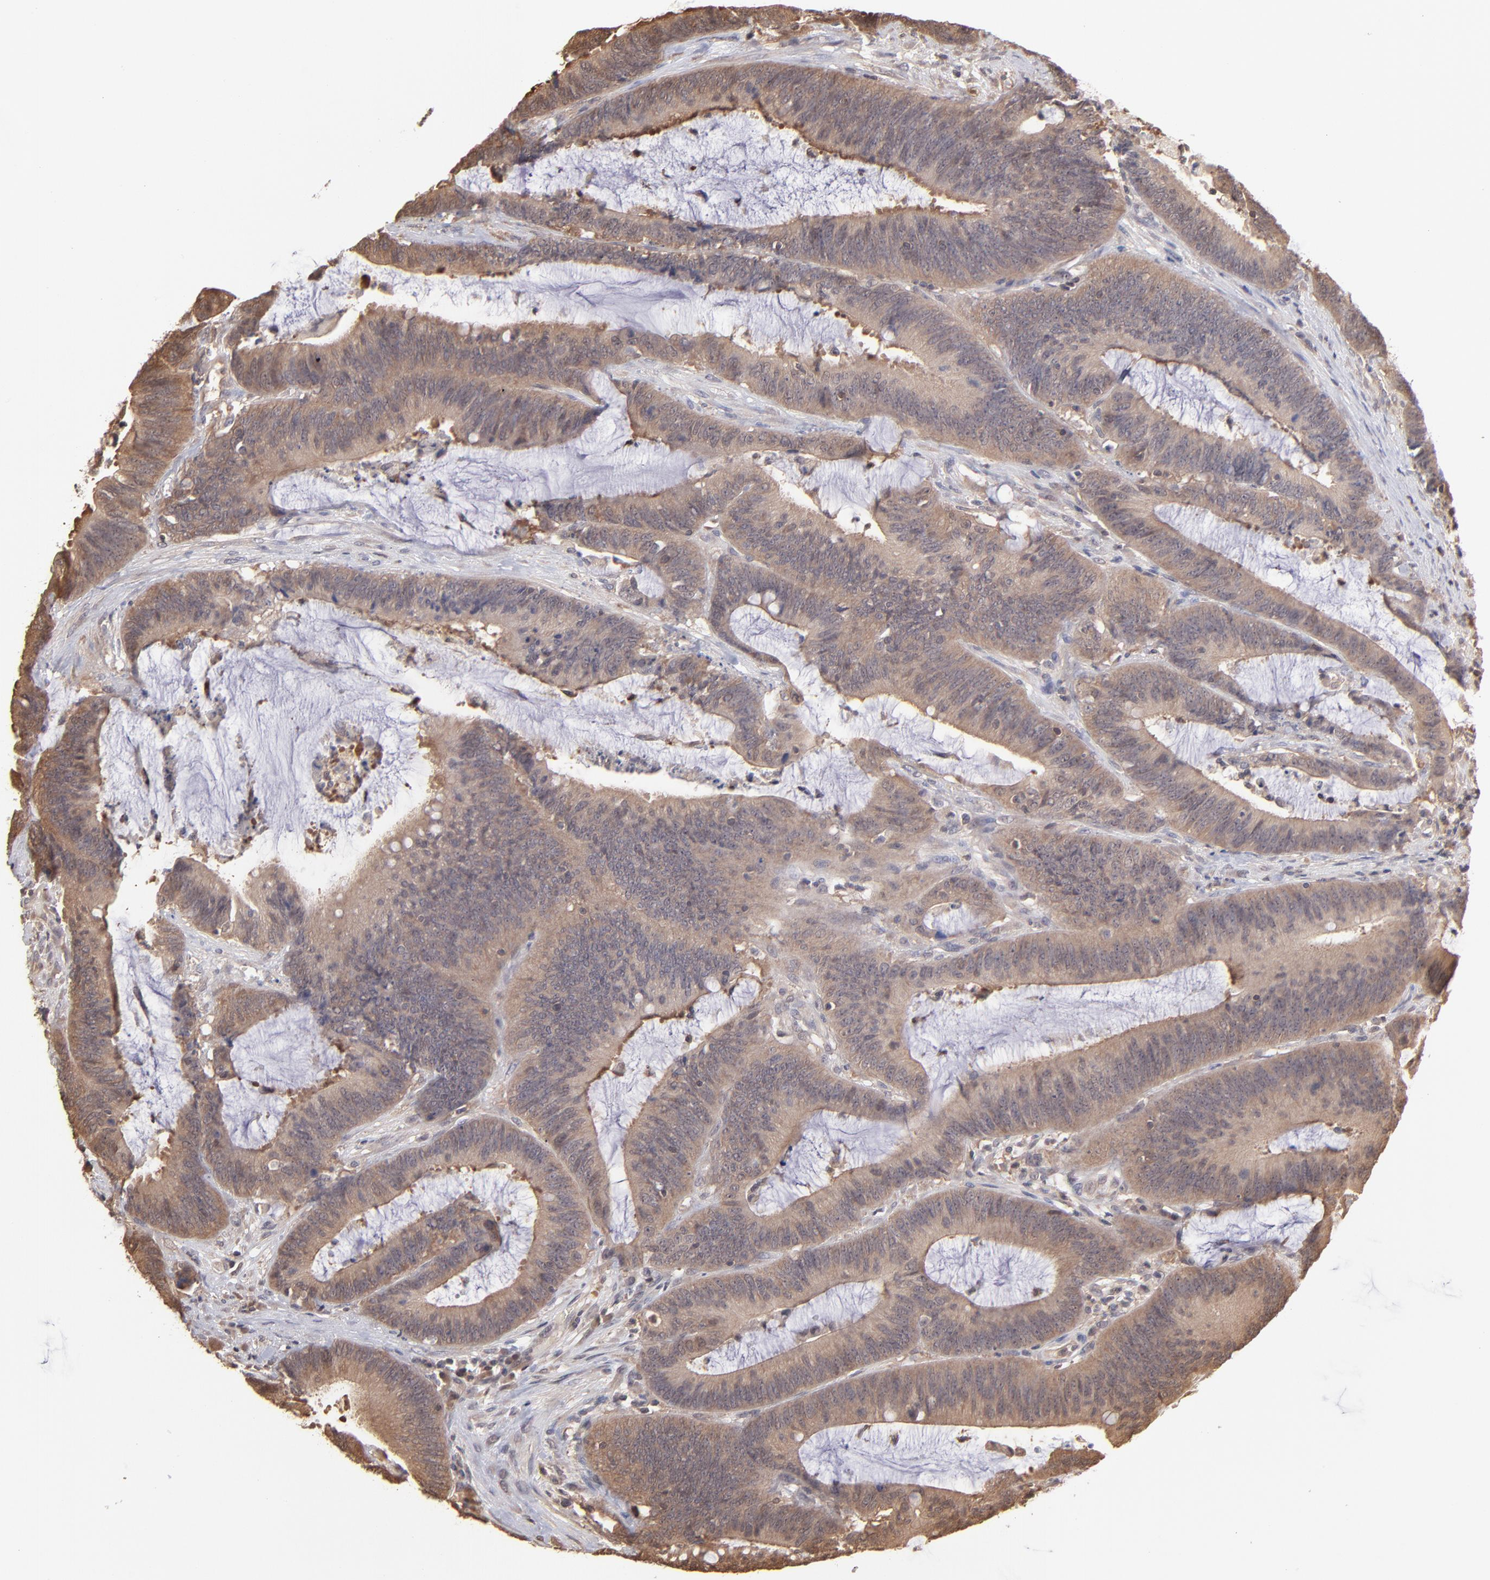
{"staining": {"intensity": "strong", "quantity": ">75%", "location": "cytoplasmic/membranous"}, "tissue": "colorectal cancer", "cell_type": "Tumor cells", "image_type": "cancer", "snomed": [{"axis": "morphology", "description": "Adenocarcinoma, NOS"}, {"axis": "topography", "description": "Rectum"}], "caption": "Adenocarcinoma (colorectal) tissue exhibits strong cytoplasmic/membranous positivity in about >75% of tumor cells, visualized by immunohistochemistry.", "gene": "MAP2K2", "patient": {"sex": "female", "age": 66}}